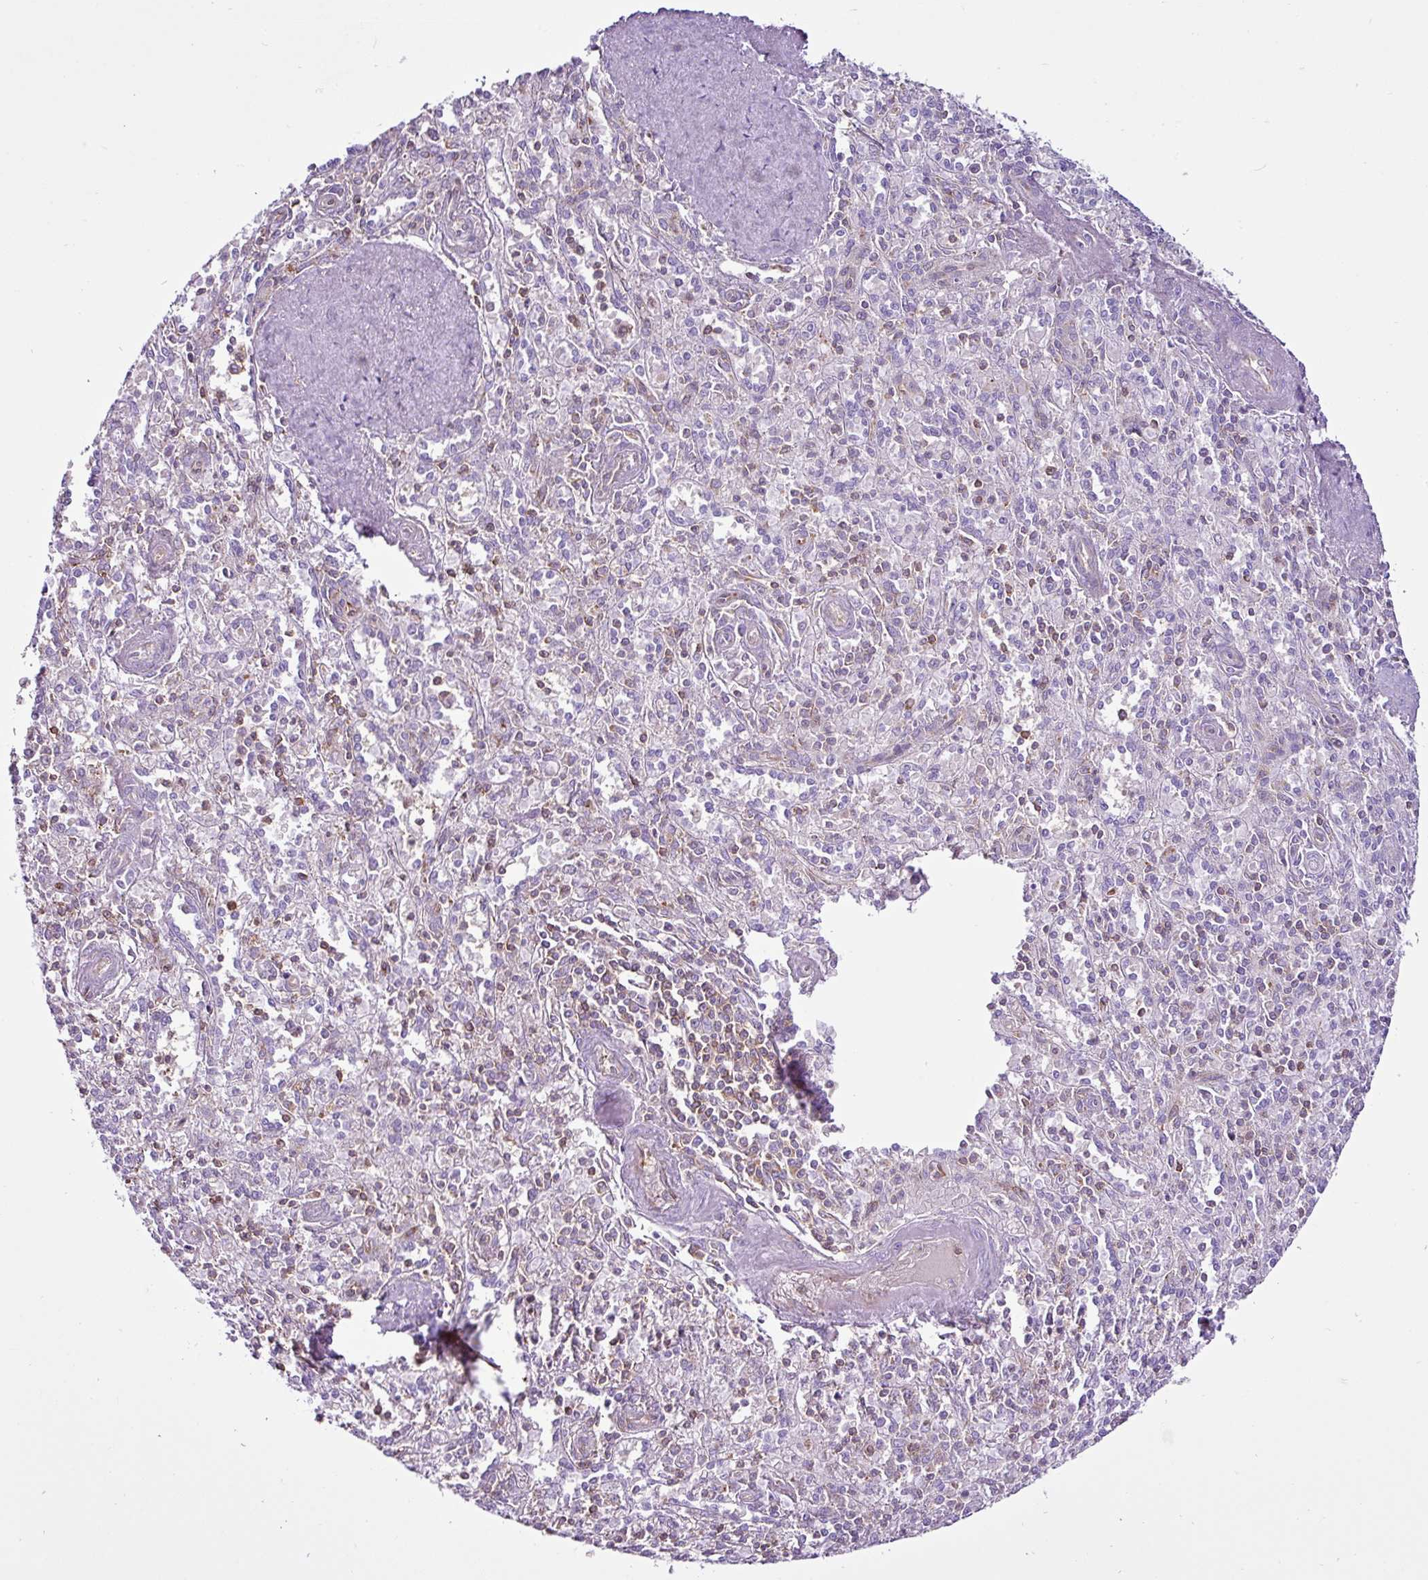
{"staining": {"intensity": "moderate", "quantity": "<25%", "location": "cytoplasmic/membranous"}, "tissue": "spleen", "cell_type": "Cells in red pulp", "image_type": "normal", "snomed": [{"axis": "morphology", "description": "Normal tissue, NOS"}, {"axis": "topography", "description": "Spleen"}], "caption": "A low amount of moderate cytoplasmic/membranous positivity is appreciated in approximately <25% of cells in red pulp in unremarkable spleen.", "gene": "EME2", "patient": {"sex": "female", "age": 70}}